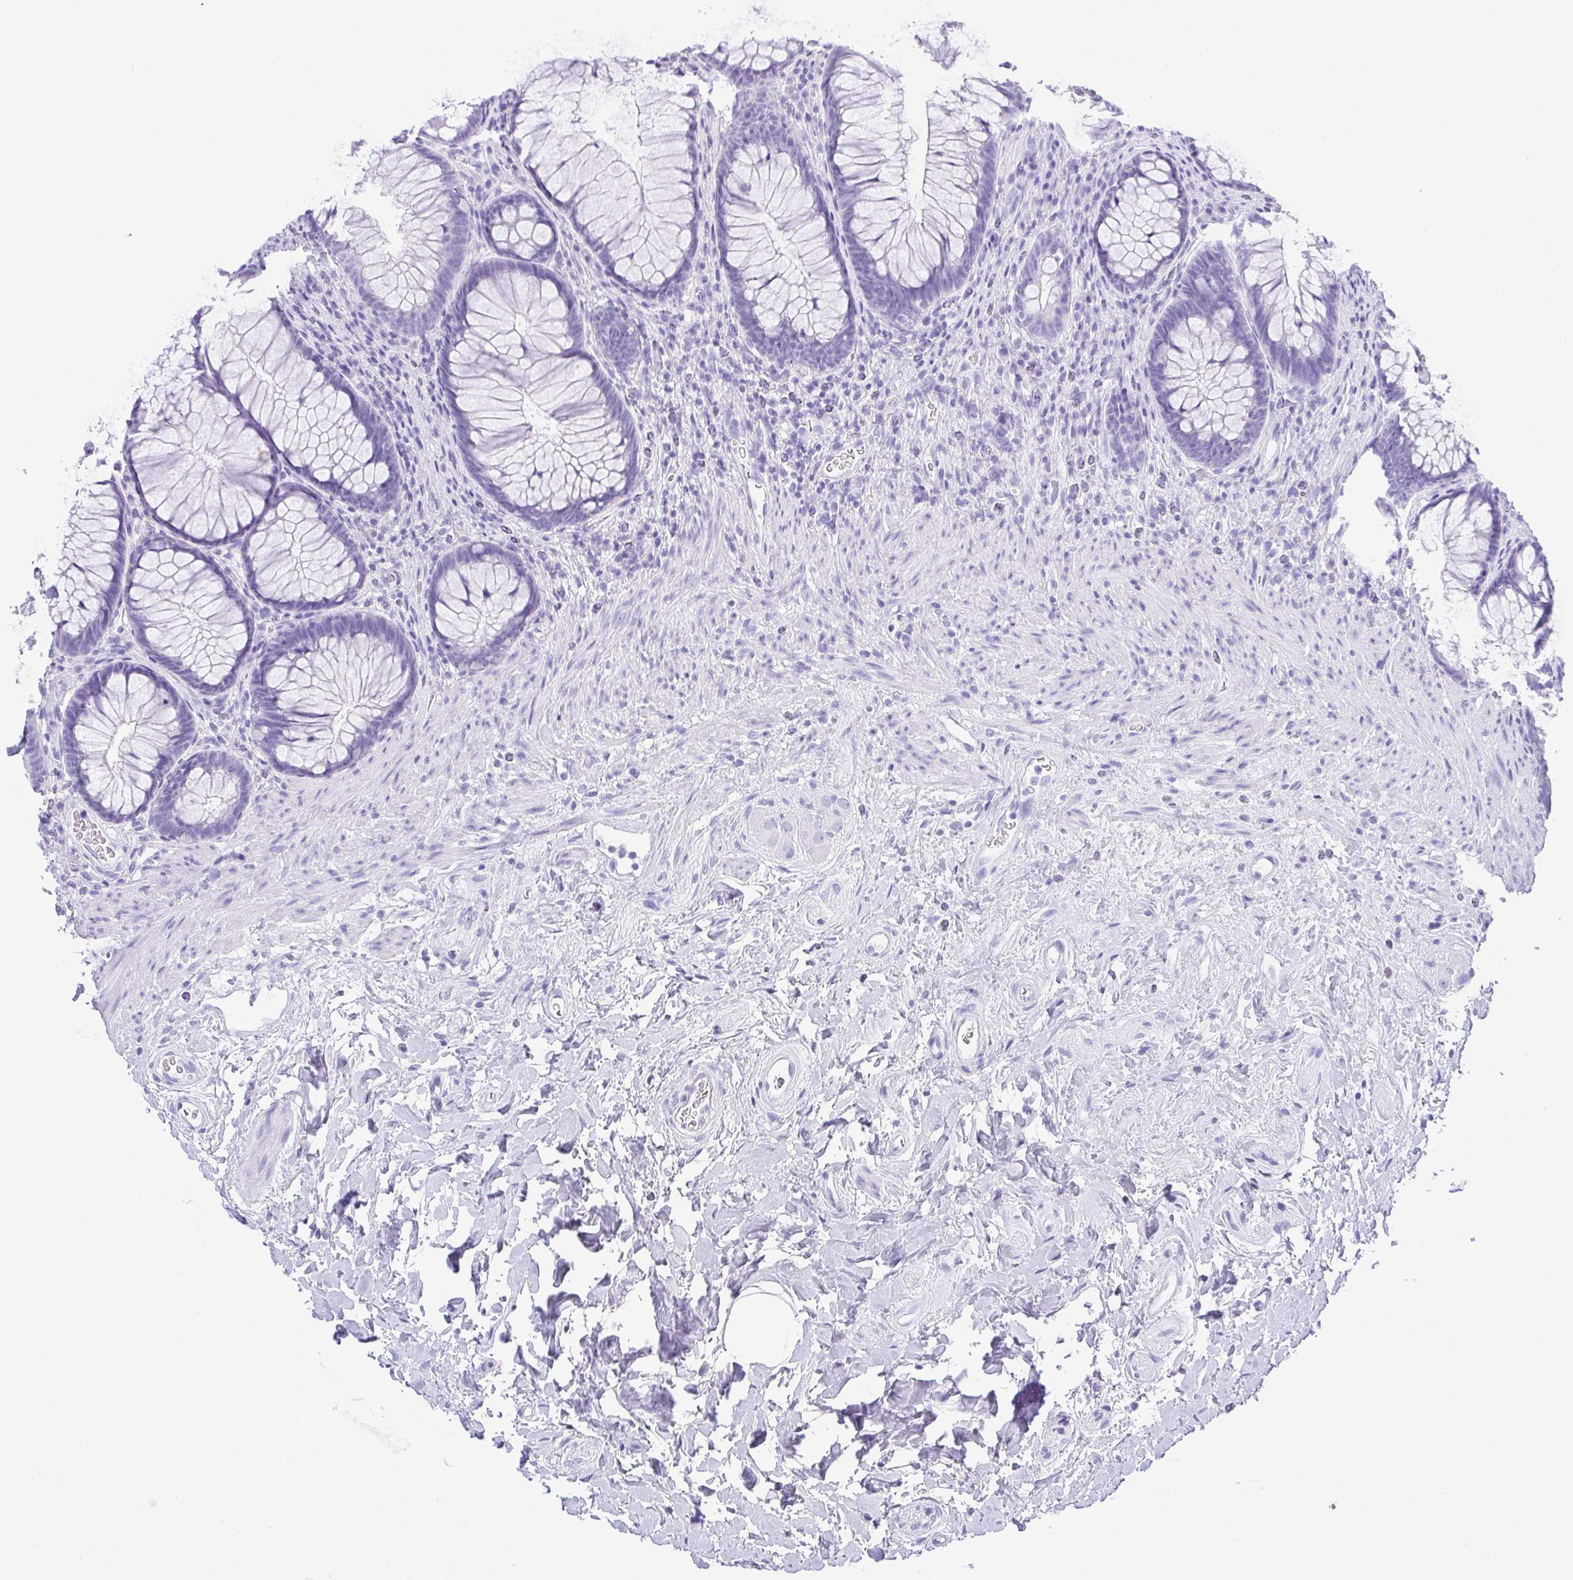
{"staining": {"intensity": "negative", "quantity": "none", "location": "none"}, "tissue": "rectum", "cell_type": "Glandular cells", "image_type": "normal", "snomed": [{"axis": "morphology", "description": "Normal tissue, NOS"}, {"axis": "topography", "description": "Smooth muscle"}, {"axis": "topography", "description": "Rectum"}], "caption": "Image shows no significant protein staining in glandular cells of benign rectum.", "gene": "CDSN", "patient": {"sex": "male", "age": 53}}